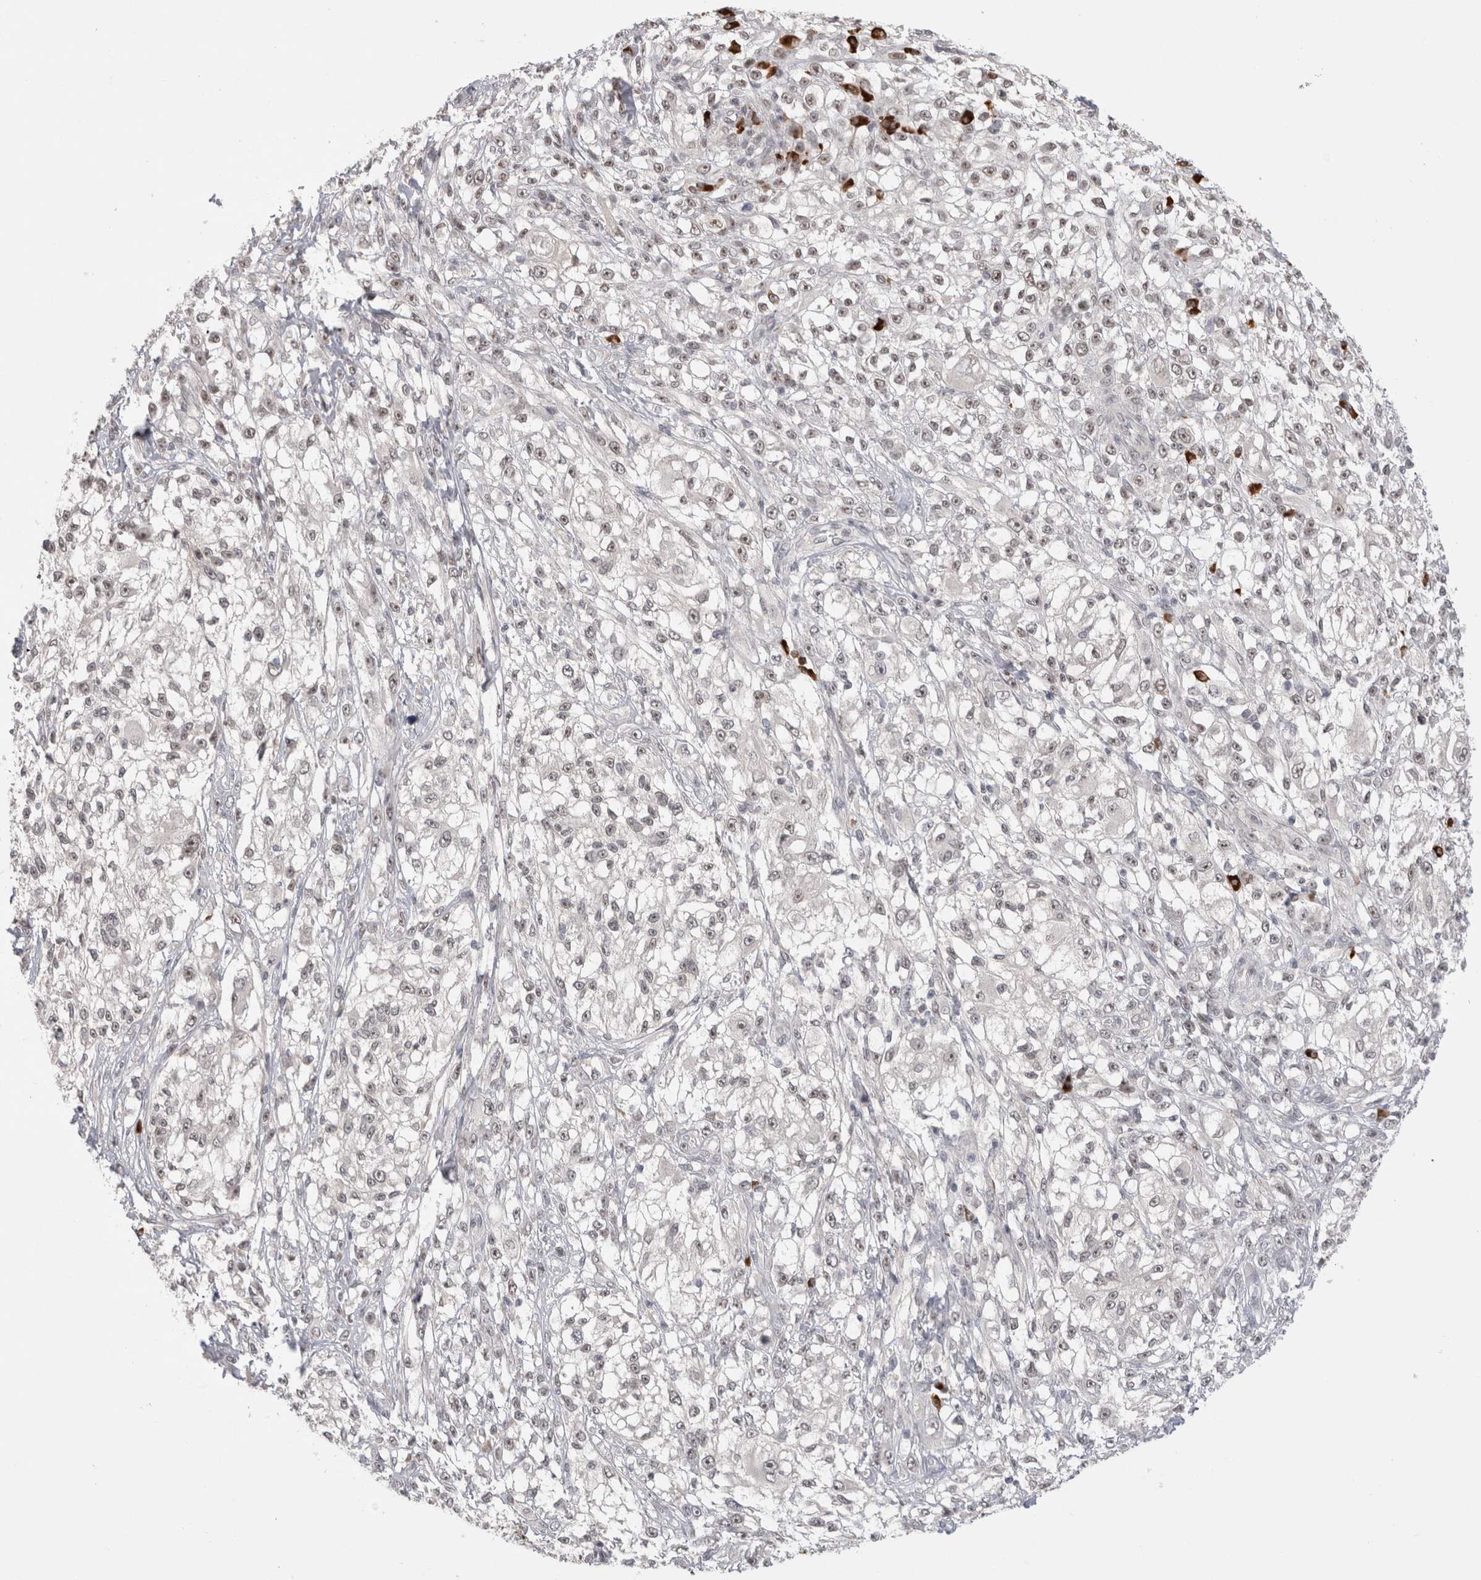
{"staining": {"intensity": "moderate", "quantity": "25%-75%", "location": "nuclear"}, "tissue": "melanoma", "cell_type": "Tumor cells", "image_type": "cancer", "snomed": [{"axis": "morphology", "description": "Malignant melanoma, NOS"}, {"axis": "topography", "description": "Skin of head"}], "caption": "Immunohistochemical staining of malignant melanoma exhibits medium levels of moderate nuclear protein staining in about 25%-75% of tumor cells. (IHC, brightfield microscopy, high magnification).", "gene": "ZNF24", "patient": {"sex": "male", "age": 83}}